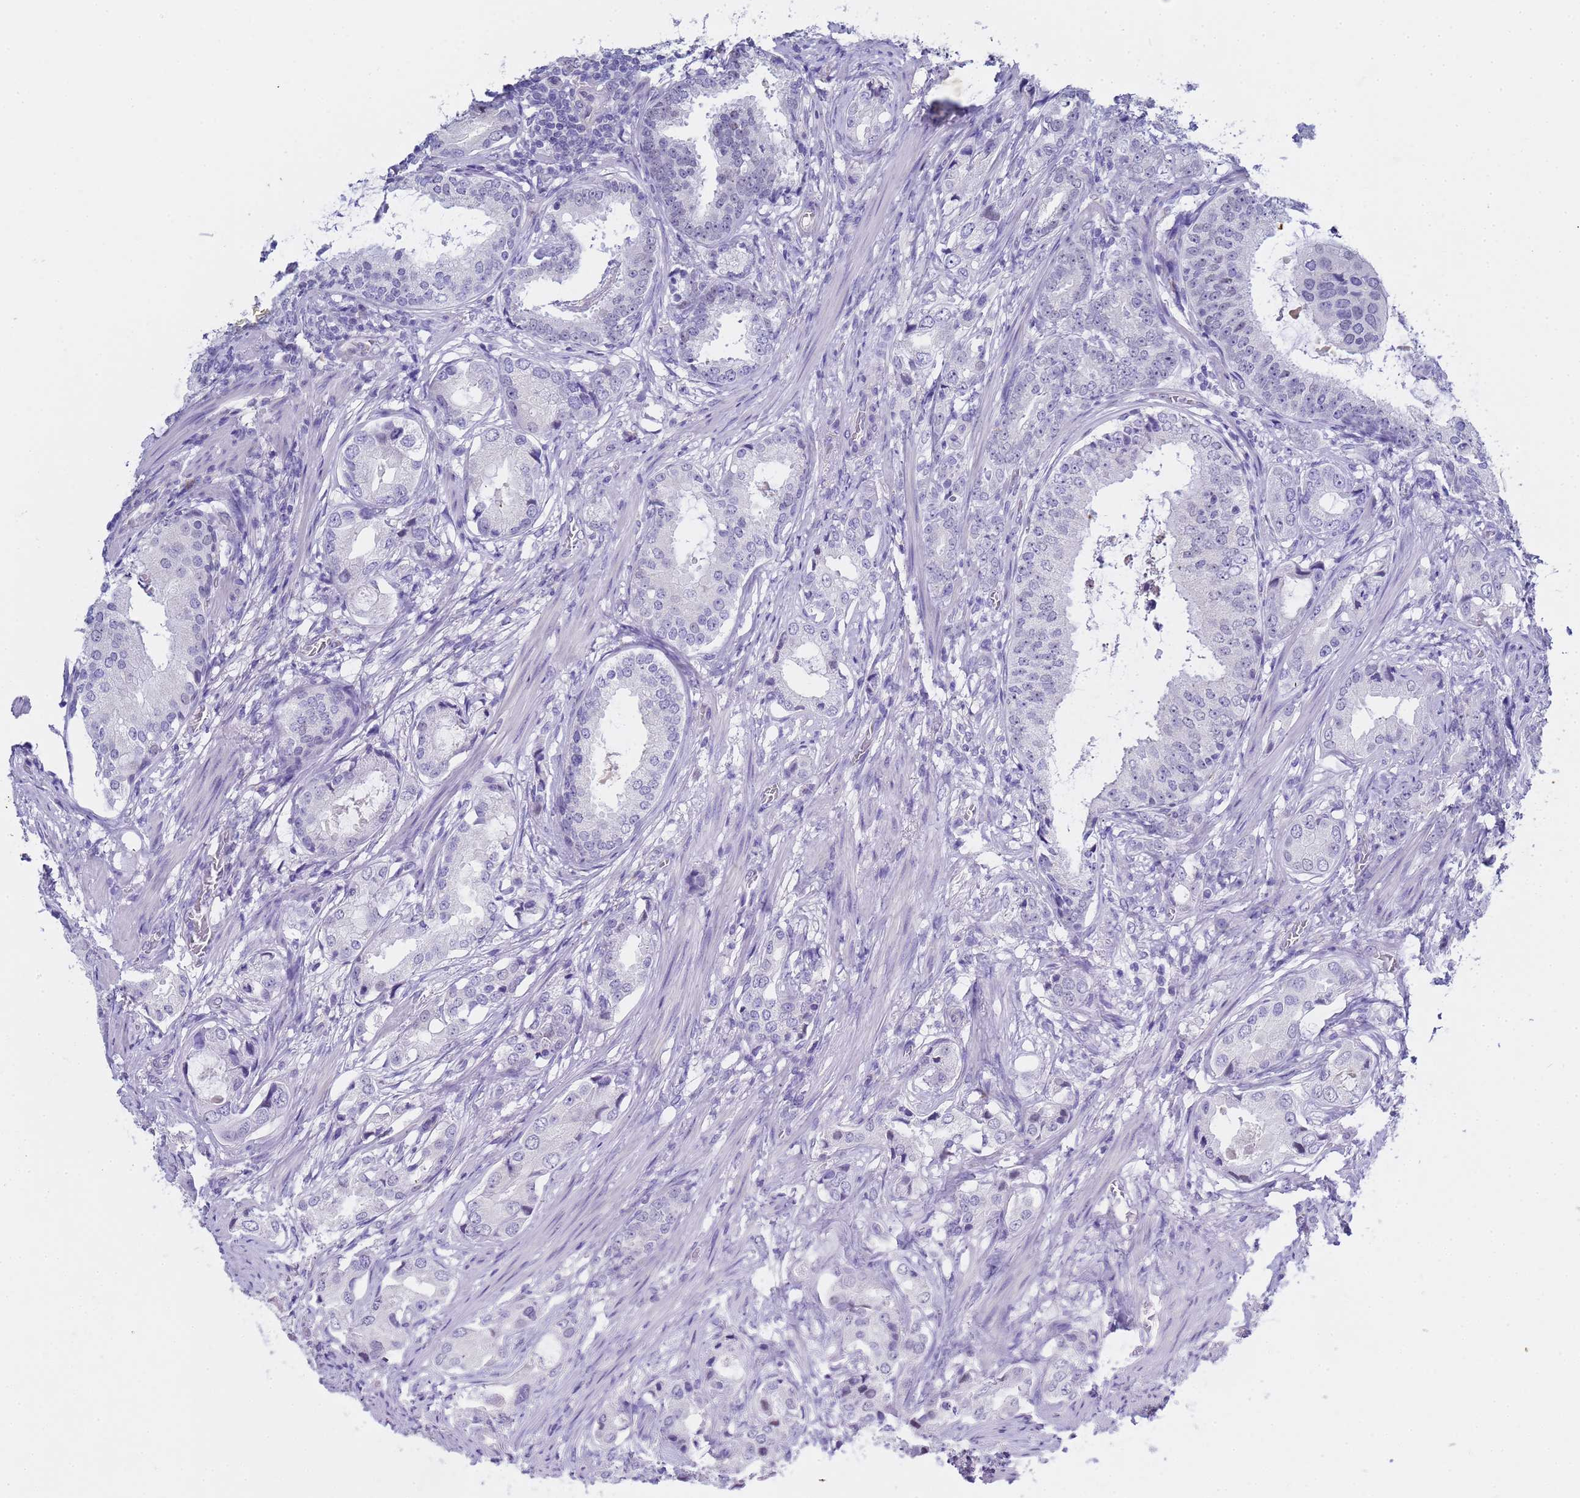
{"staining": {"intensity": "negative", "quantity": "none", "location": "none"}, "tissue": "prostate cancer", "cell_type": "Tumor cells", "image_type": "cancer", "snomed": [{"axis": "morphology", "description": "Adenocarcinoma, Low grade"}, {"axis": "topography", "description": "Prostate"}], "caption": "This is an immunohistochemistry (IHC) histopathology image of prostate cancer (low-grade adenocarcinoma). There is no positivity in tumor cells.", "gene": "CTRC", "patient": {"sex": "male", "age": 71}}